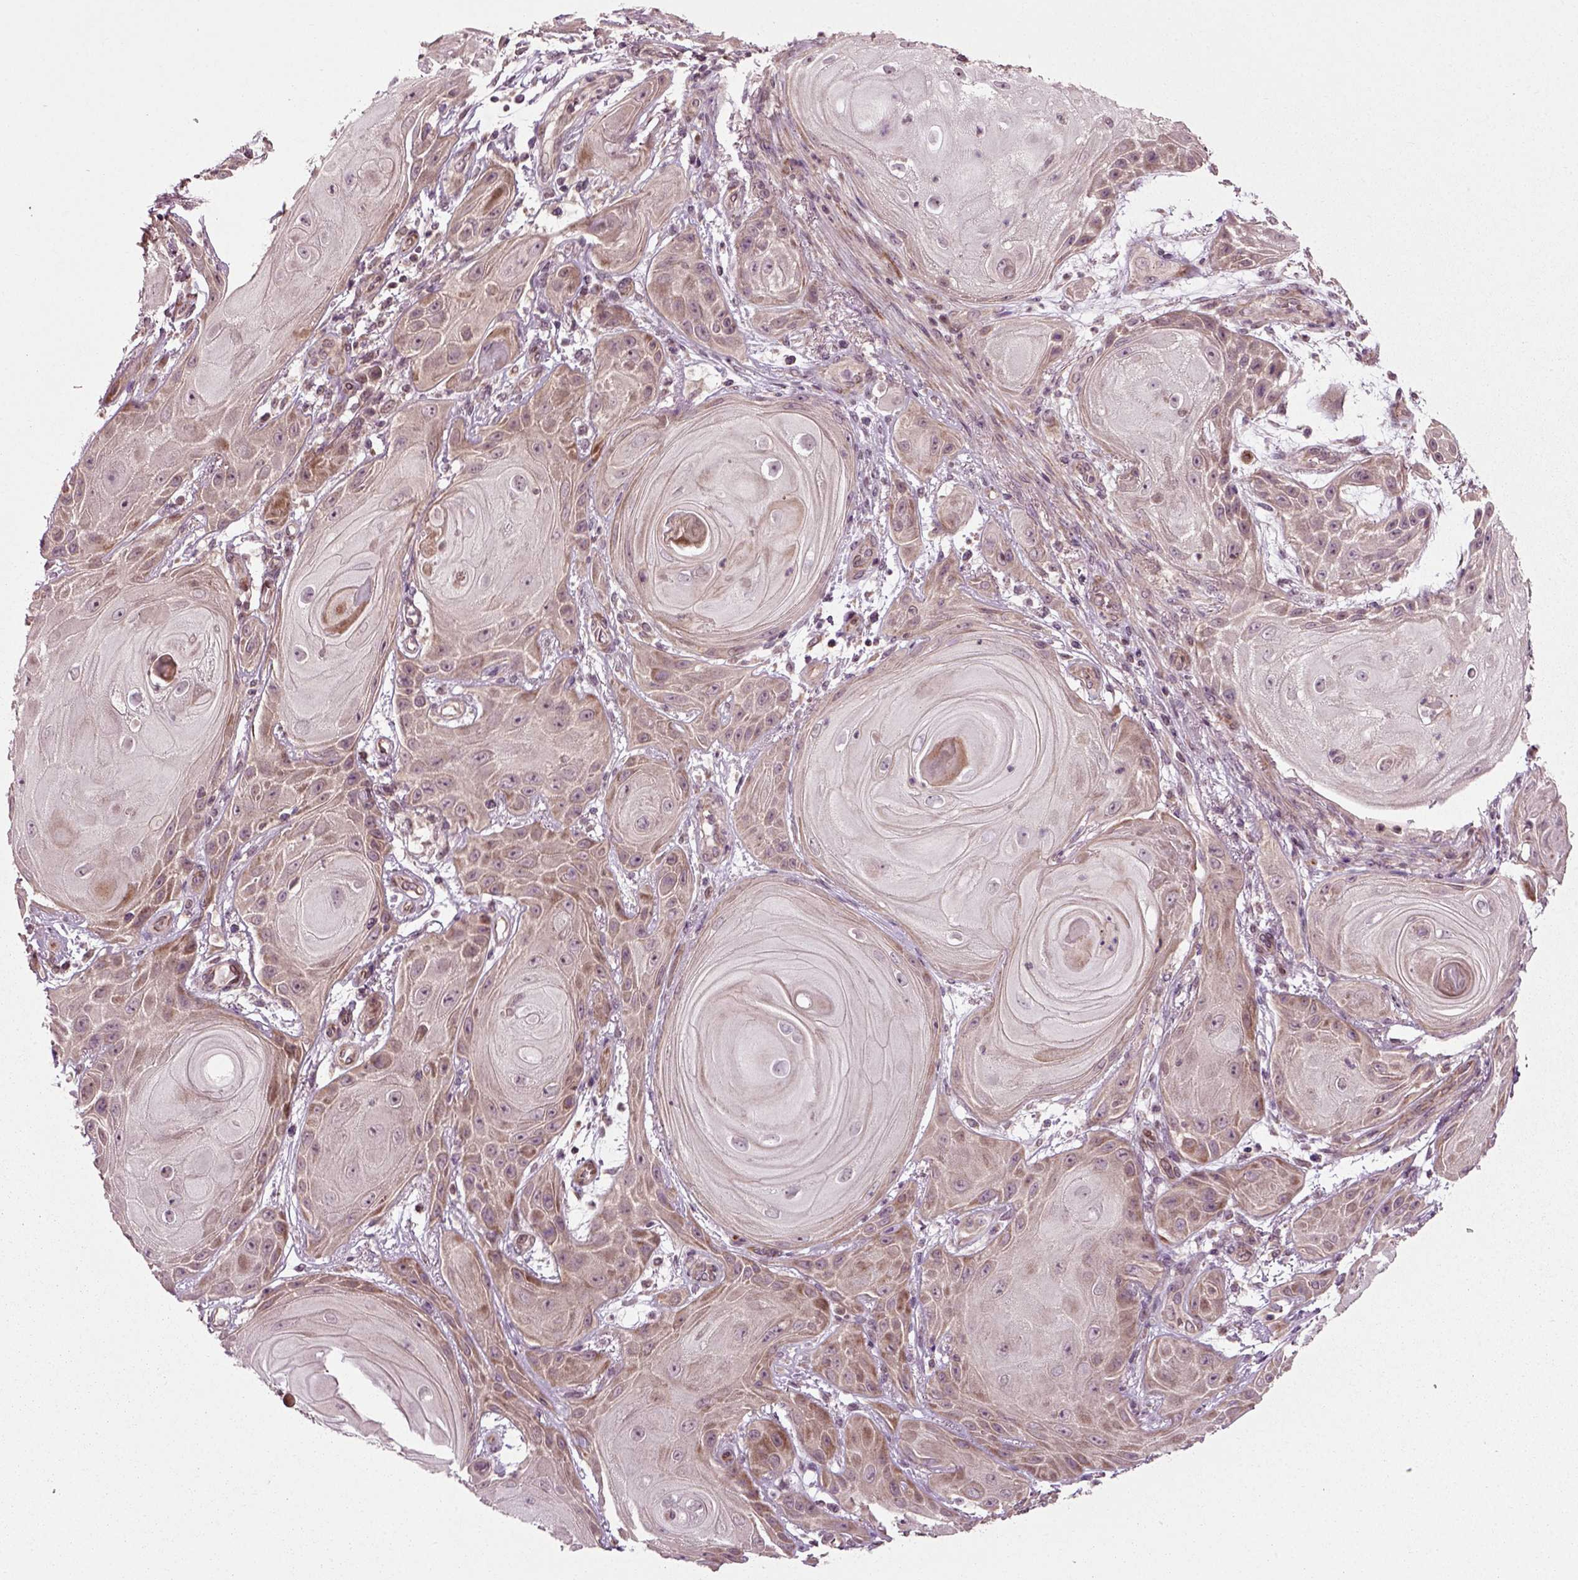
{"staining": {"intensity": "moderate", "quantity": "<25%", "location": "cytoplasmic/membranous"}, "tissue": "skin cancer", "cell_type": "Tumor cells", "image_type": "cancer", "snomed": [{"axis": "morphology", "description": "Squamous cell carcinoma, NOS"}, {"axis": "topography", "description": "Skin"}], "caption": "DAB (3,3'-diaminobenzidine) immunohistochemical staining of squamous cell carcinoma (skin) displays moderate cytoplasmic/membranous protein expression in about <25% of tumor cells. The staining is performed using DAB brown chromogen to label protein expression. The nuclei are counter-stained blue using hematoxylin.", "gene": "PLCD3", "patient": {"sex": "male", "age": 62}}